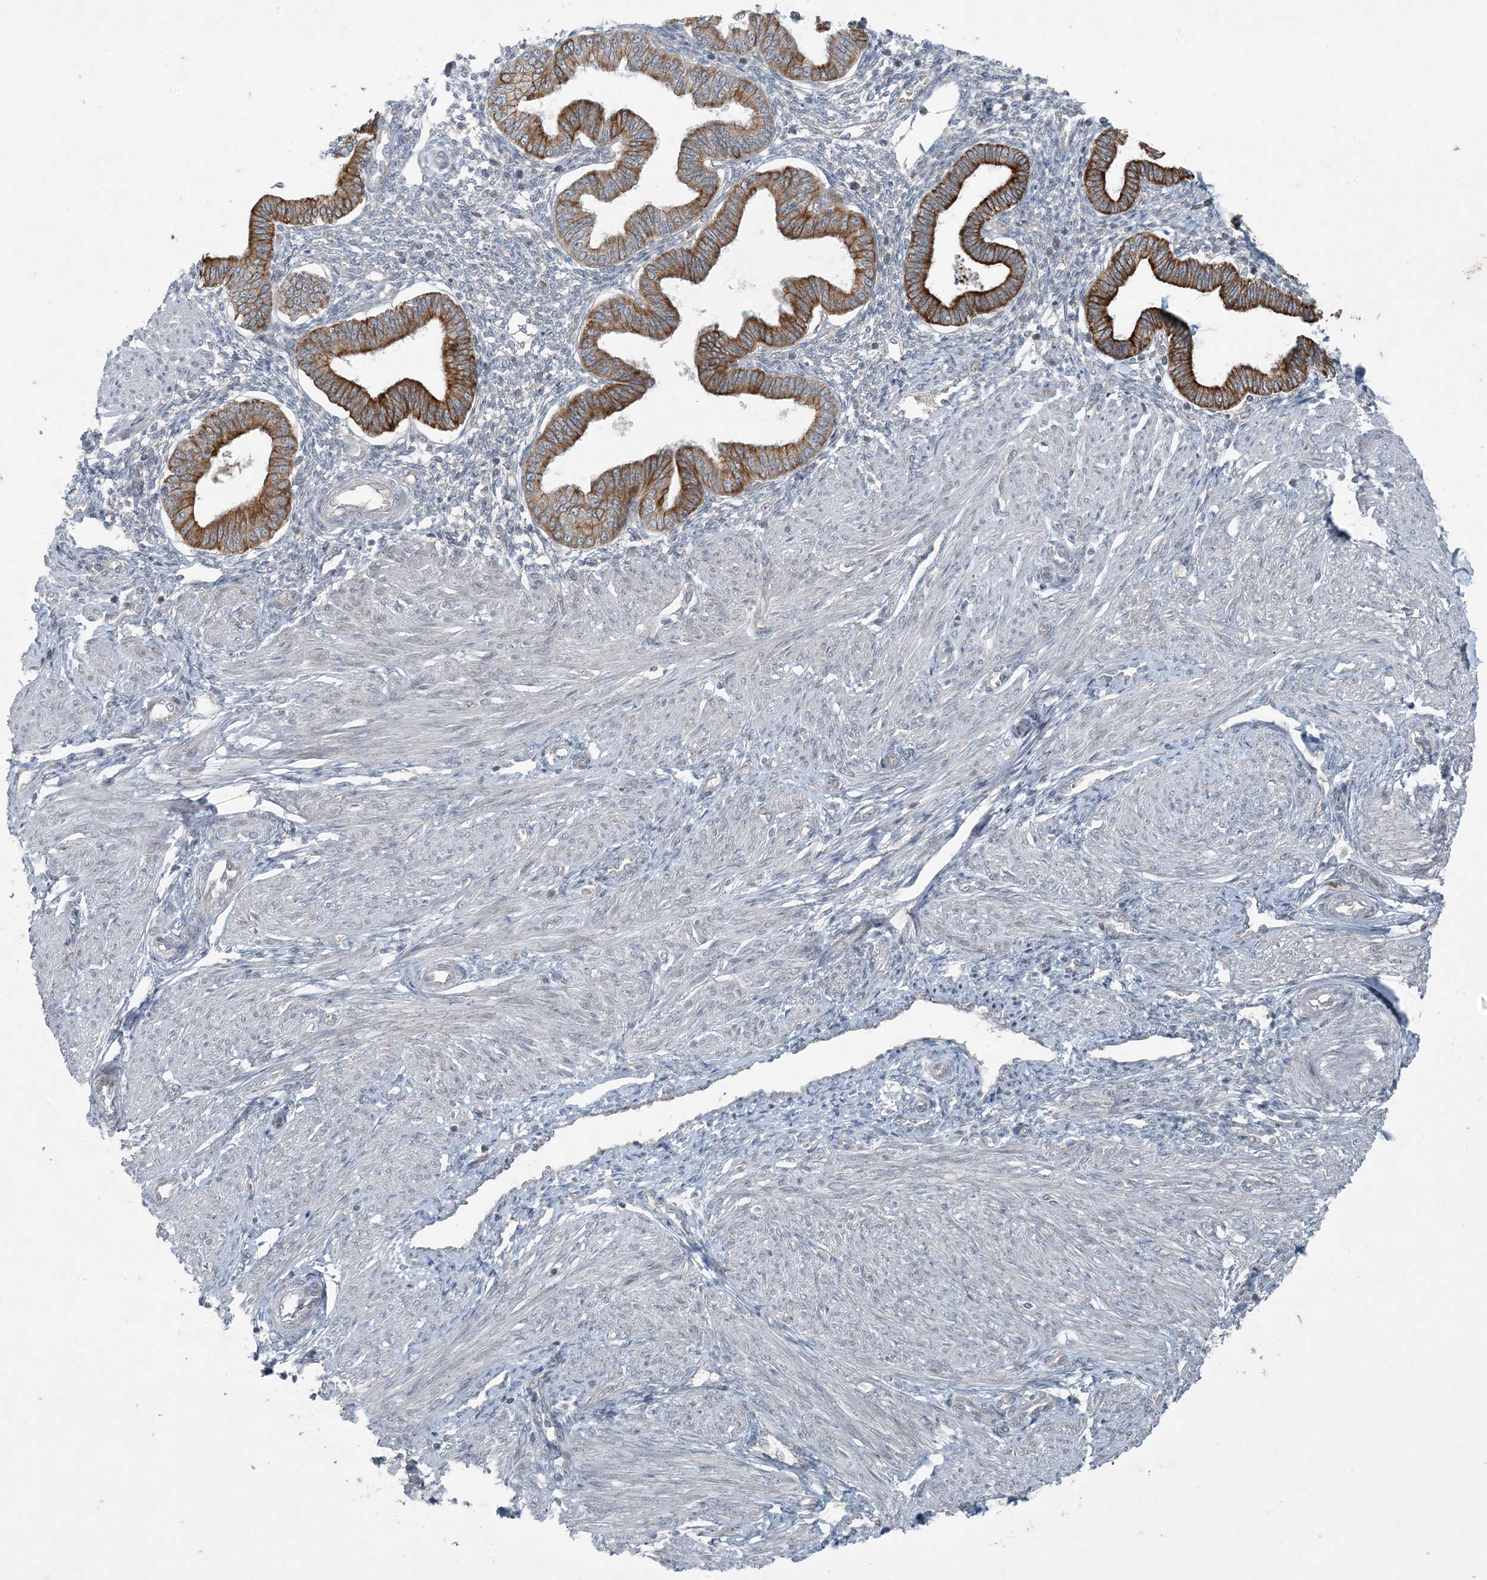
{"staining": {"intensity": "negative", "quantity": "none", "location": "none"}, "tissue": "endometrium", "cell_type": "Cells in endometrial stroma", "image_type": "normal", "snomed": [{"axis": "morphology", "description": "Normal tissue, NOS"}, {"axis": "topography", "description": "Endometrium"}], "caption": "Immunohistochemistry of normal human endometrium reveals no positivity in cells in endometrial stroma.", "gene": "PC", "patient": {"sex": "female", "age": 53}}